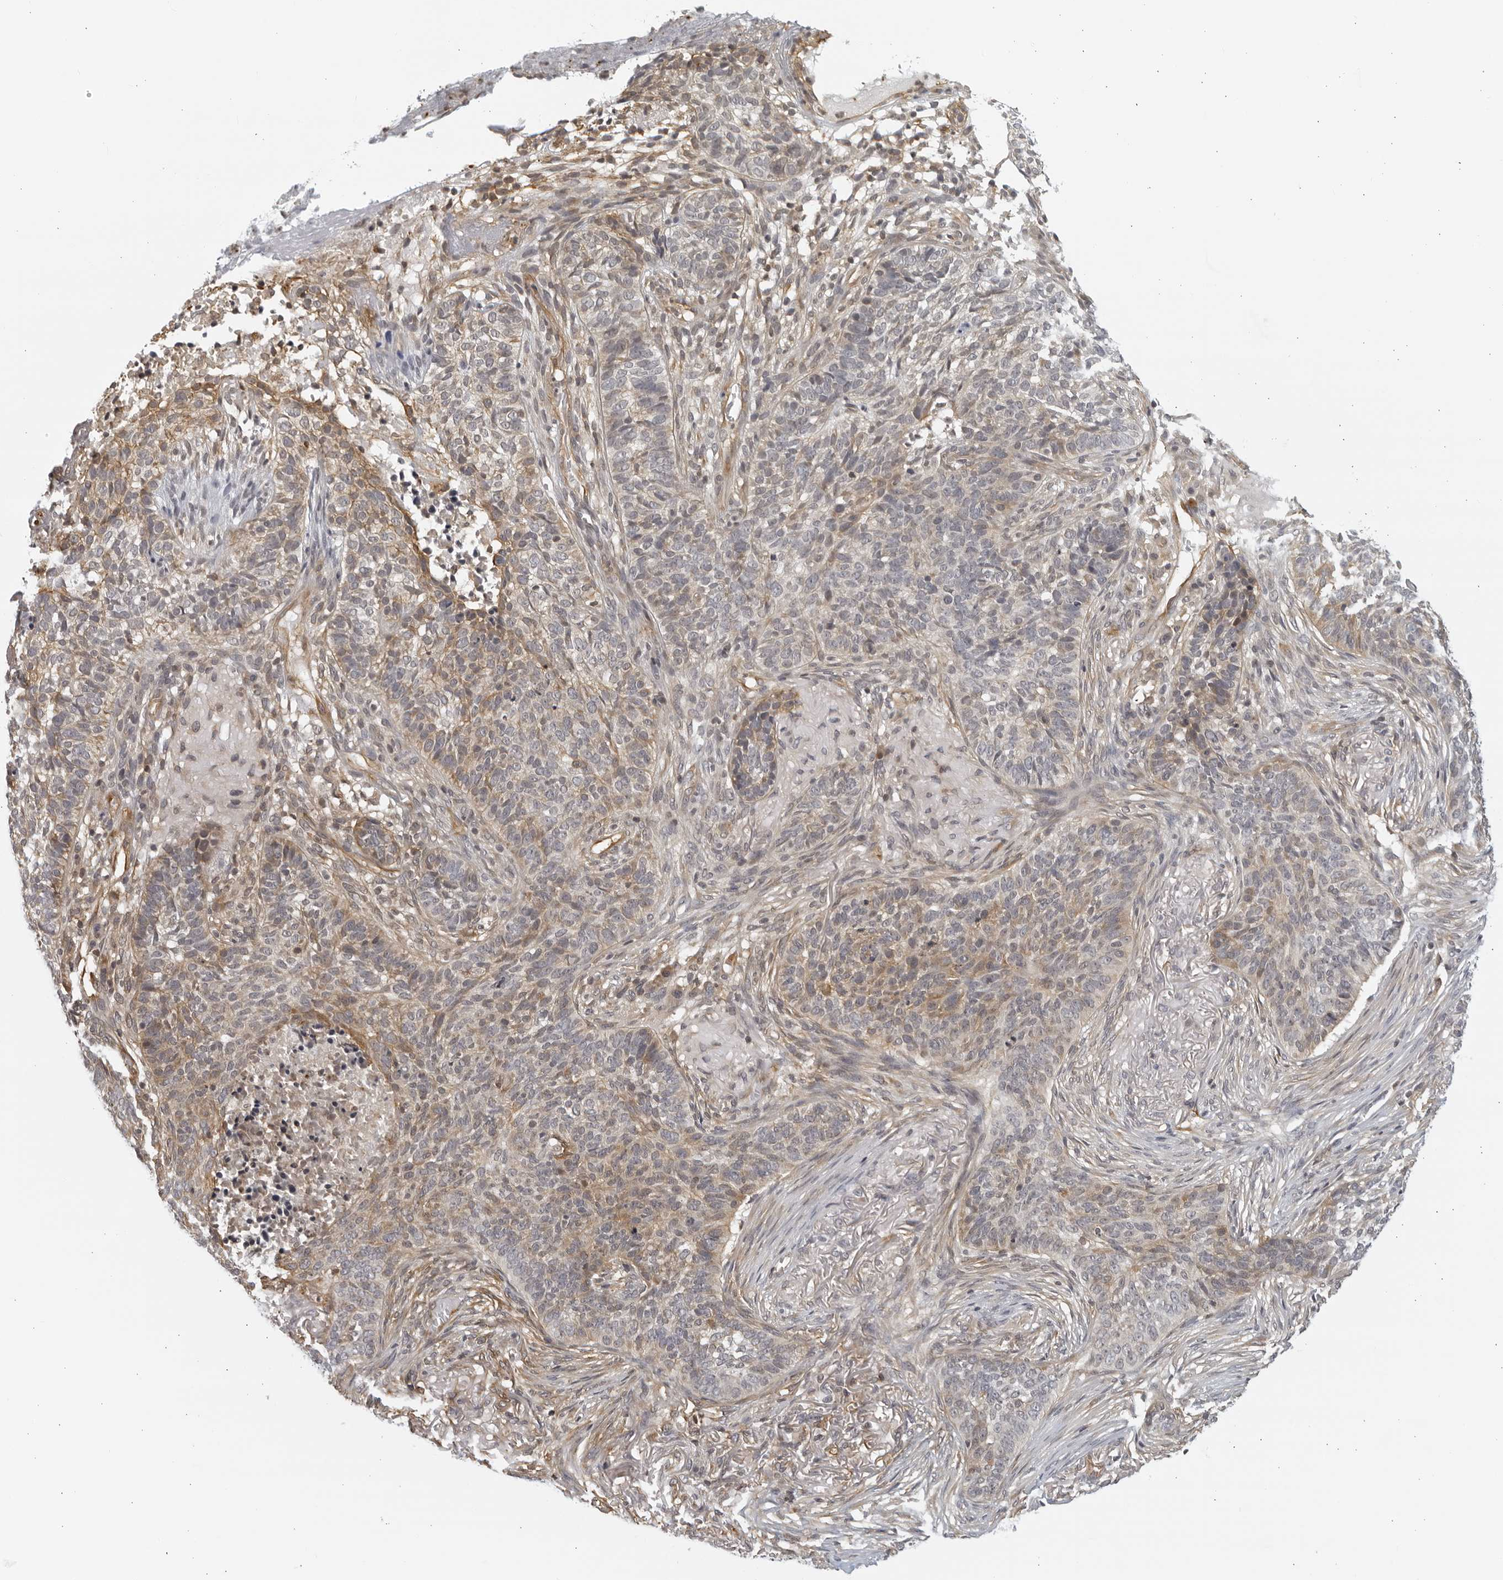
{"staining": {"intensity": "weak", "quantity": "25%-75%", "location": "cytoplasmic/membranous"}, "tissue": "skin cancer", "cell_type": "Tumor cells", "image_type": "cancer", "snomed": [{"axis": "morphology", "description": "Basal cell carcinoma"}, {"axis": "topography", "description": "Skin"}], "caption": "Protein analysis of skin cancer (basal cell carcinoma) tissue exhibits weak cytoplasmic/membranous staining in approximately 25%-75% of tumor cells. (DAB (3,3'-diaminobenzidine) = brown stain, brightfield microscopy at high magnification).", "gene": "SERTAD4", "patient": {"sex": "male", "age": 85}}